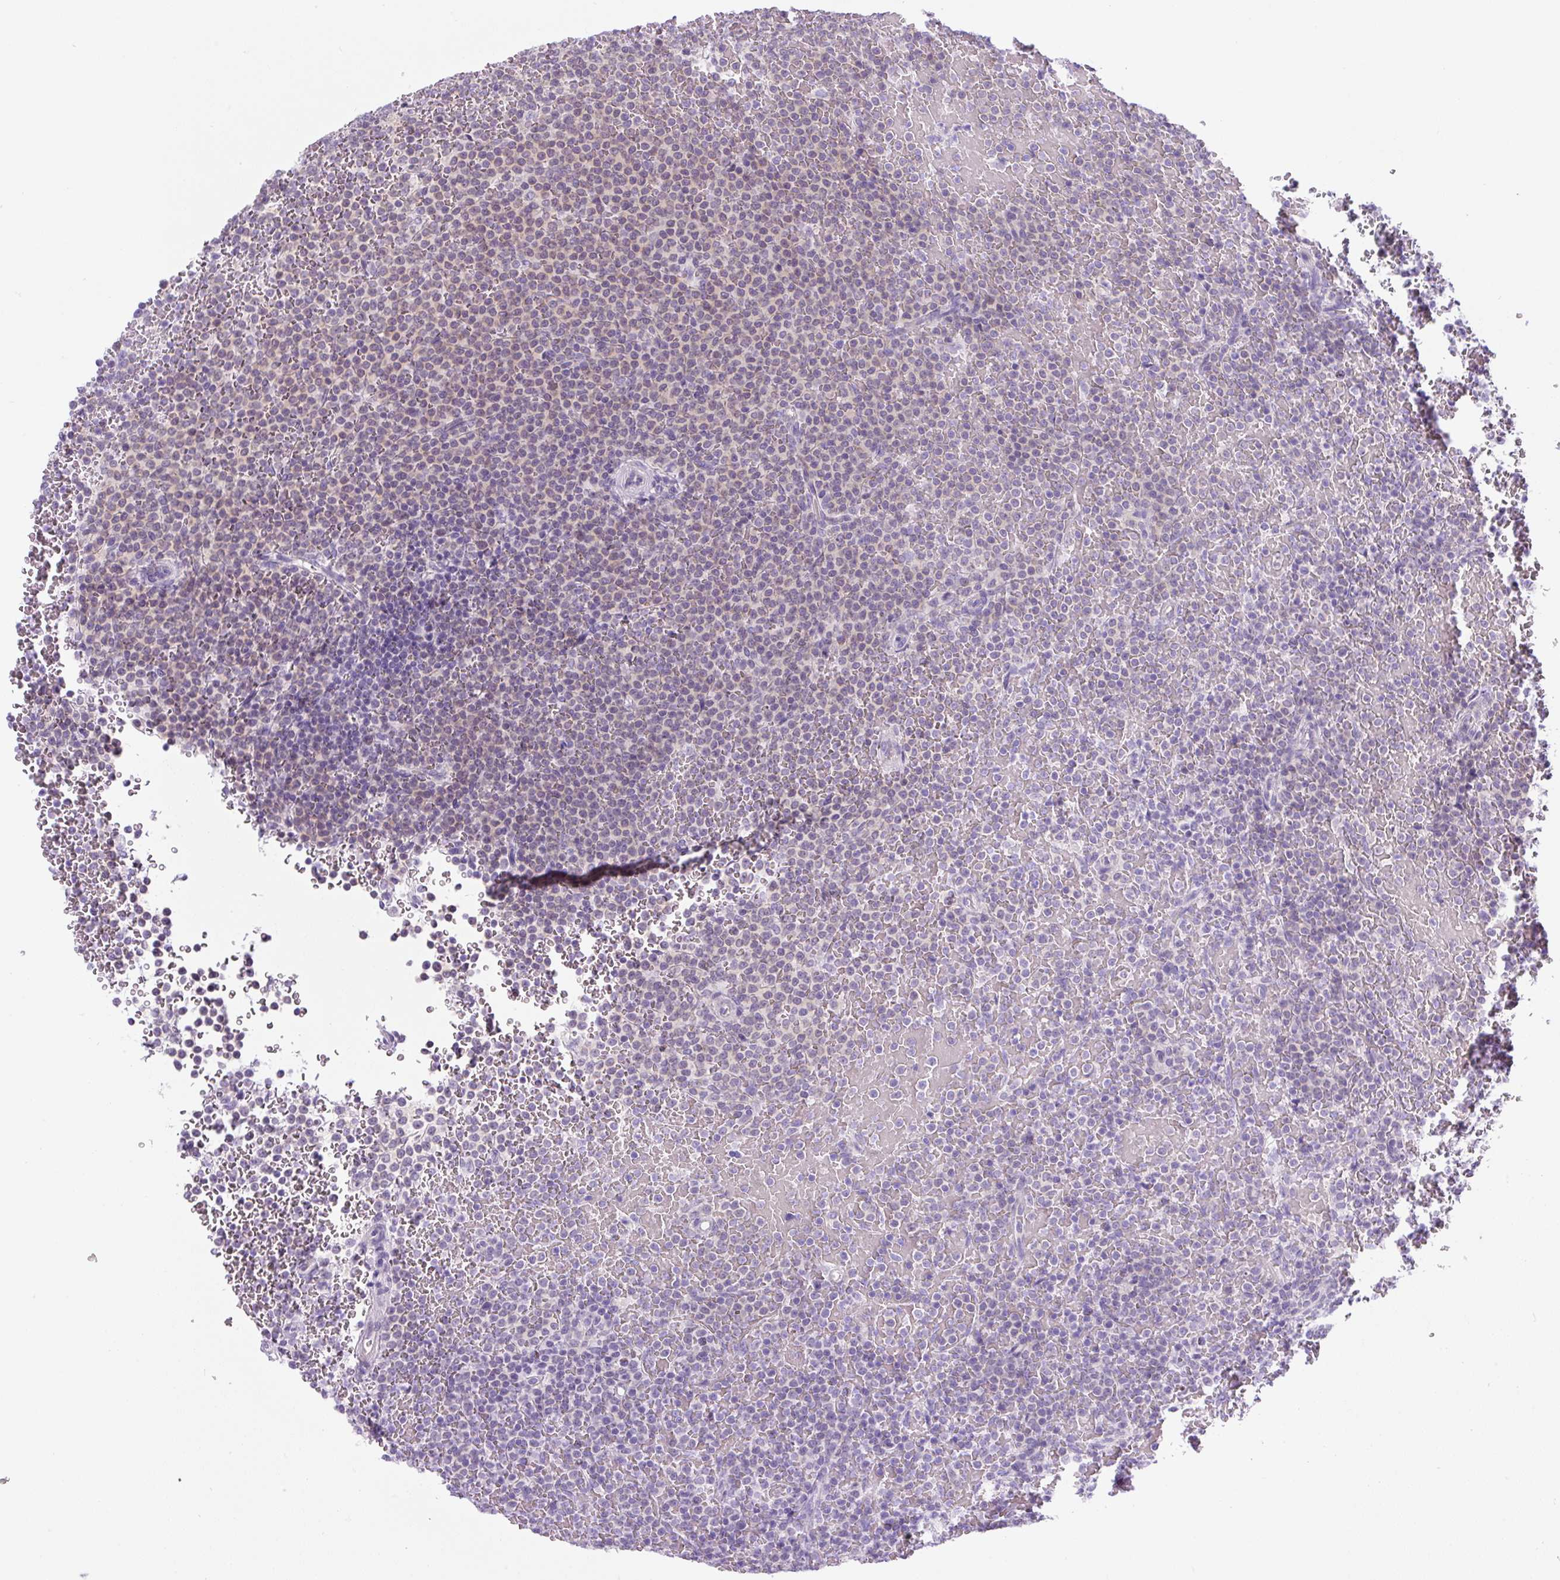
{"staining": {"intensity": "weak", "quantity": "<25%", "location": "cytoplasmic/membranous"}, "tissue": "lymphoma", "cell_type": "Tumor cells", "image_type": "cancer", "snomed": [{"axis": "morphology", "description": "Malignant lymphoma, non-Hodgkin's type, Low grade"}, {"axis": "topography", "description": "Spleen"}], "caption": "The IHC histopathology image has no significant staining in tumor cells of lymphoma tissue.", "gene": "ADAMTS19", "patient": {"sex": "male", "age": 60}}